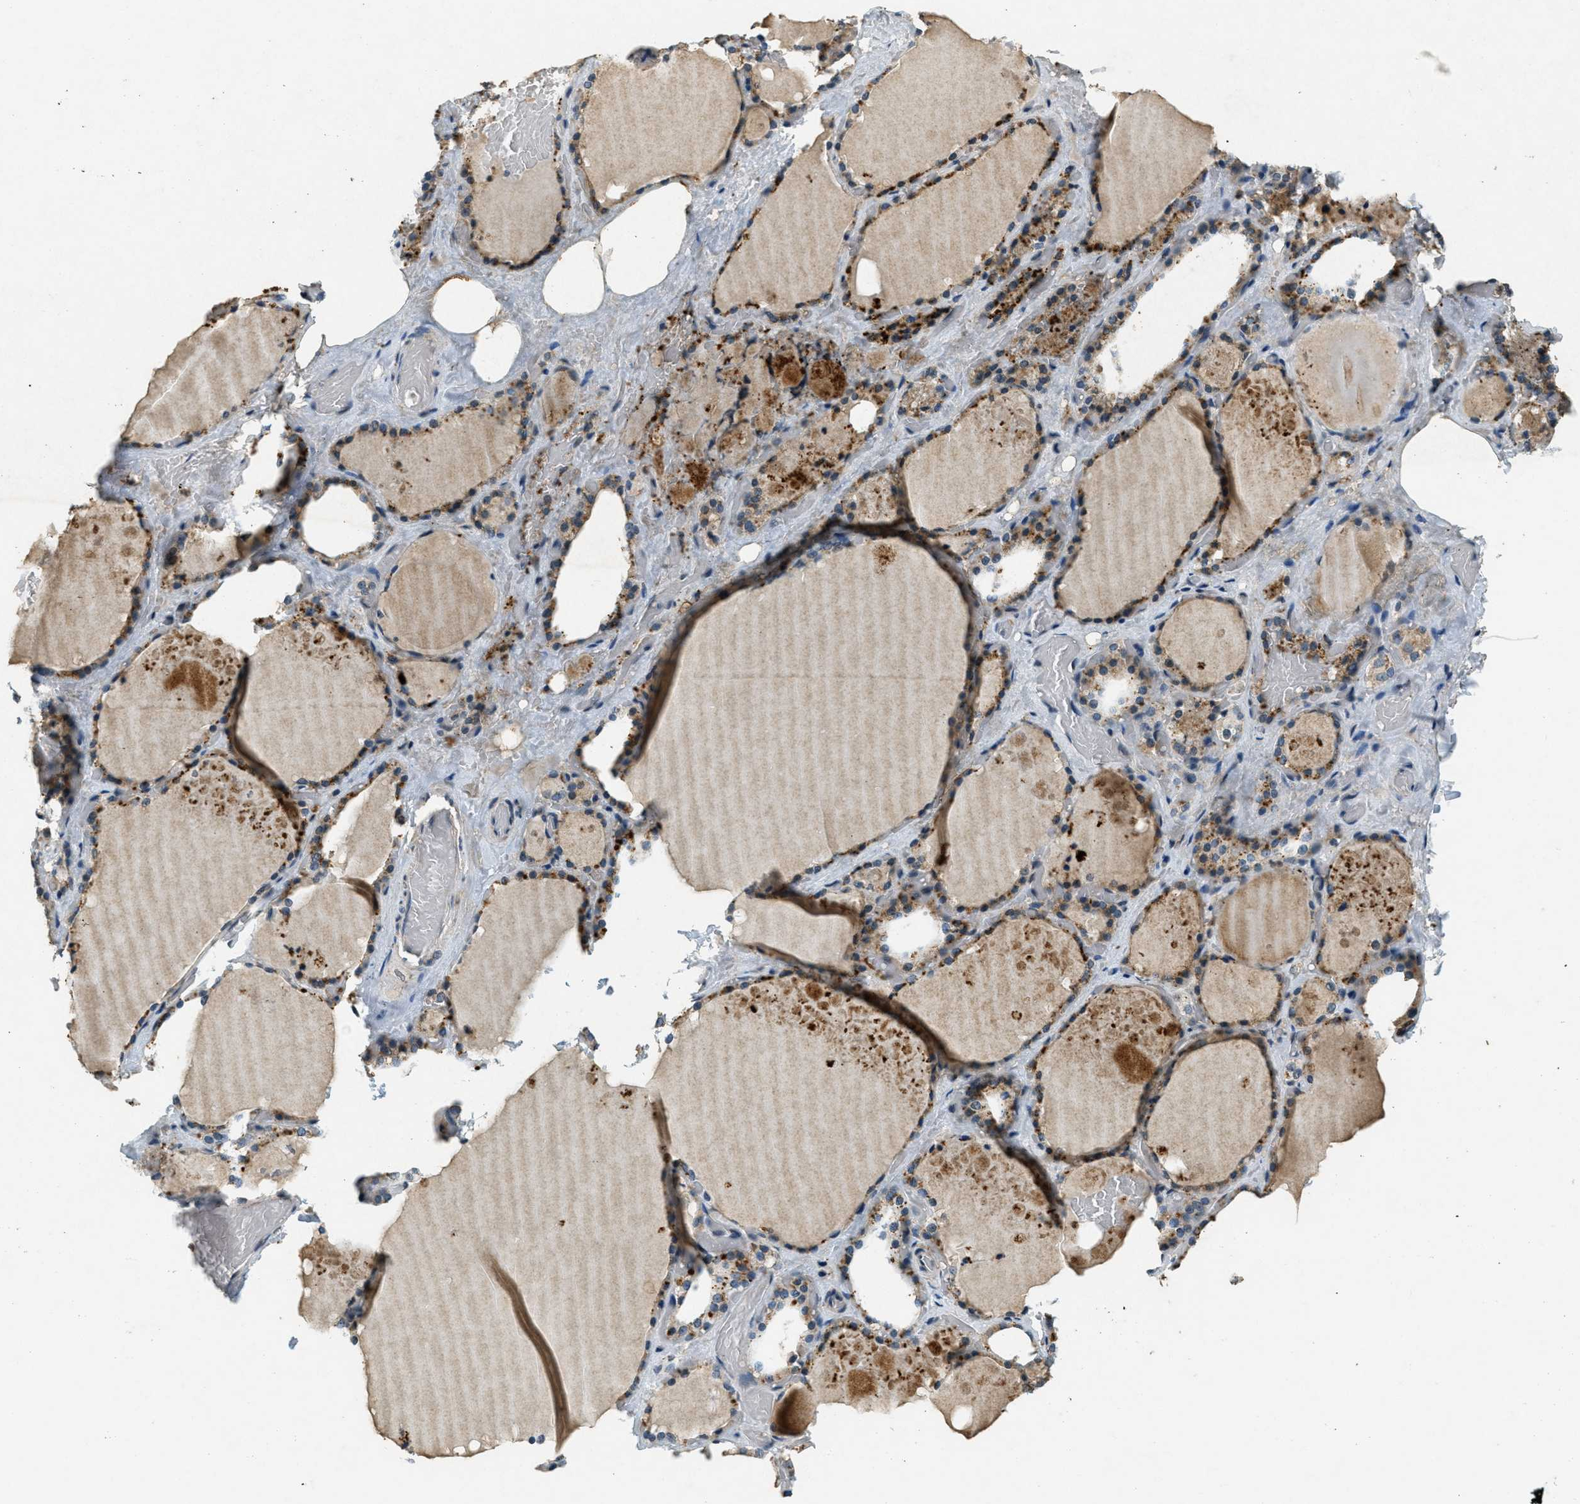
{"staining": {"intensity": "moderate", "quantity": ">75%", "location": "cytoplasmic/membranous"}, "tissue": "thyroid gland", "cell_type": "Glandular cells", "image_type": "normal", "snomed": [{"axis": "morphology", "description": "Normal tissue, NOS"}, {"axis": "topography", "description": "Thyroid gland"}], "caption": "IHC (DAB) staining of normal thyroid gland exhibits moderate cytoplasmic/membranous protein expression in approximately >75% of glandular cells.", "gene": "RAB3D", "patient": {"sex": "male", "age": 61}}